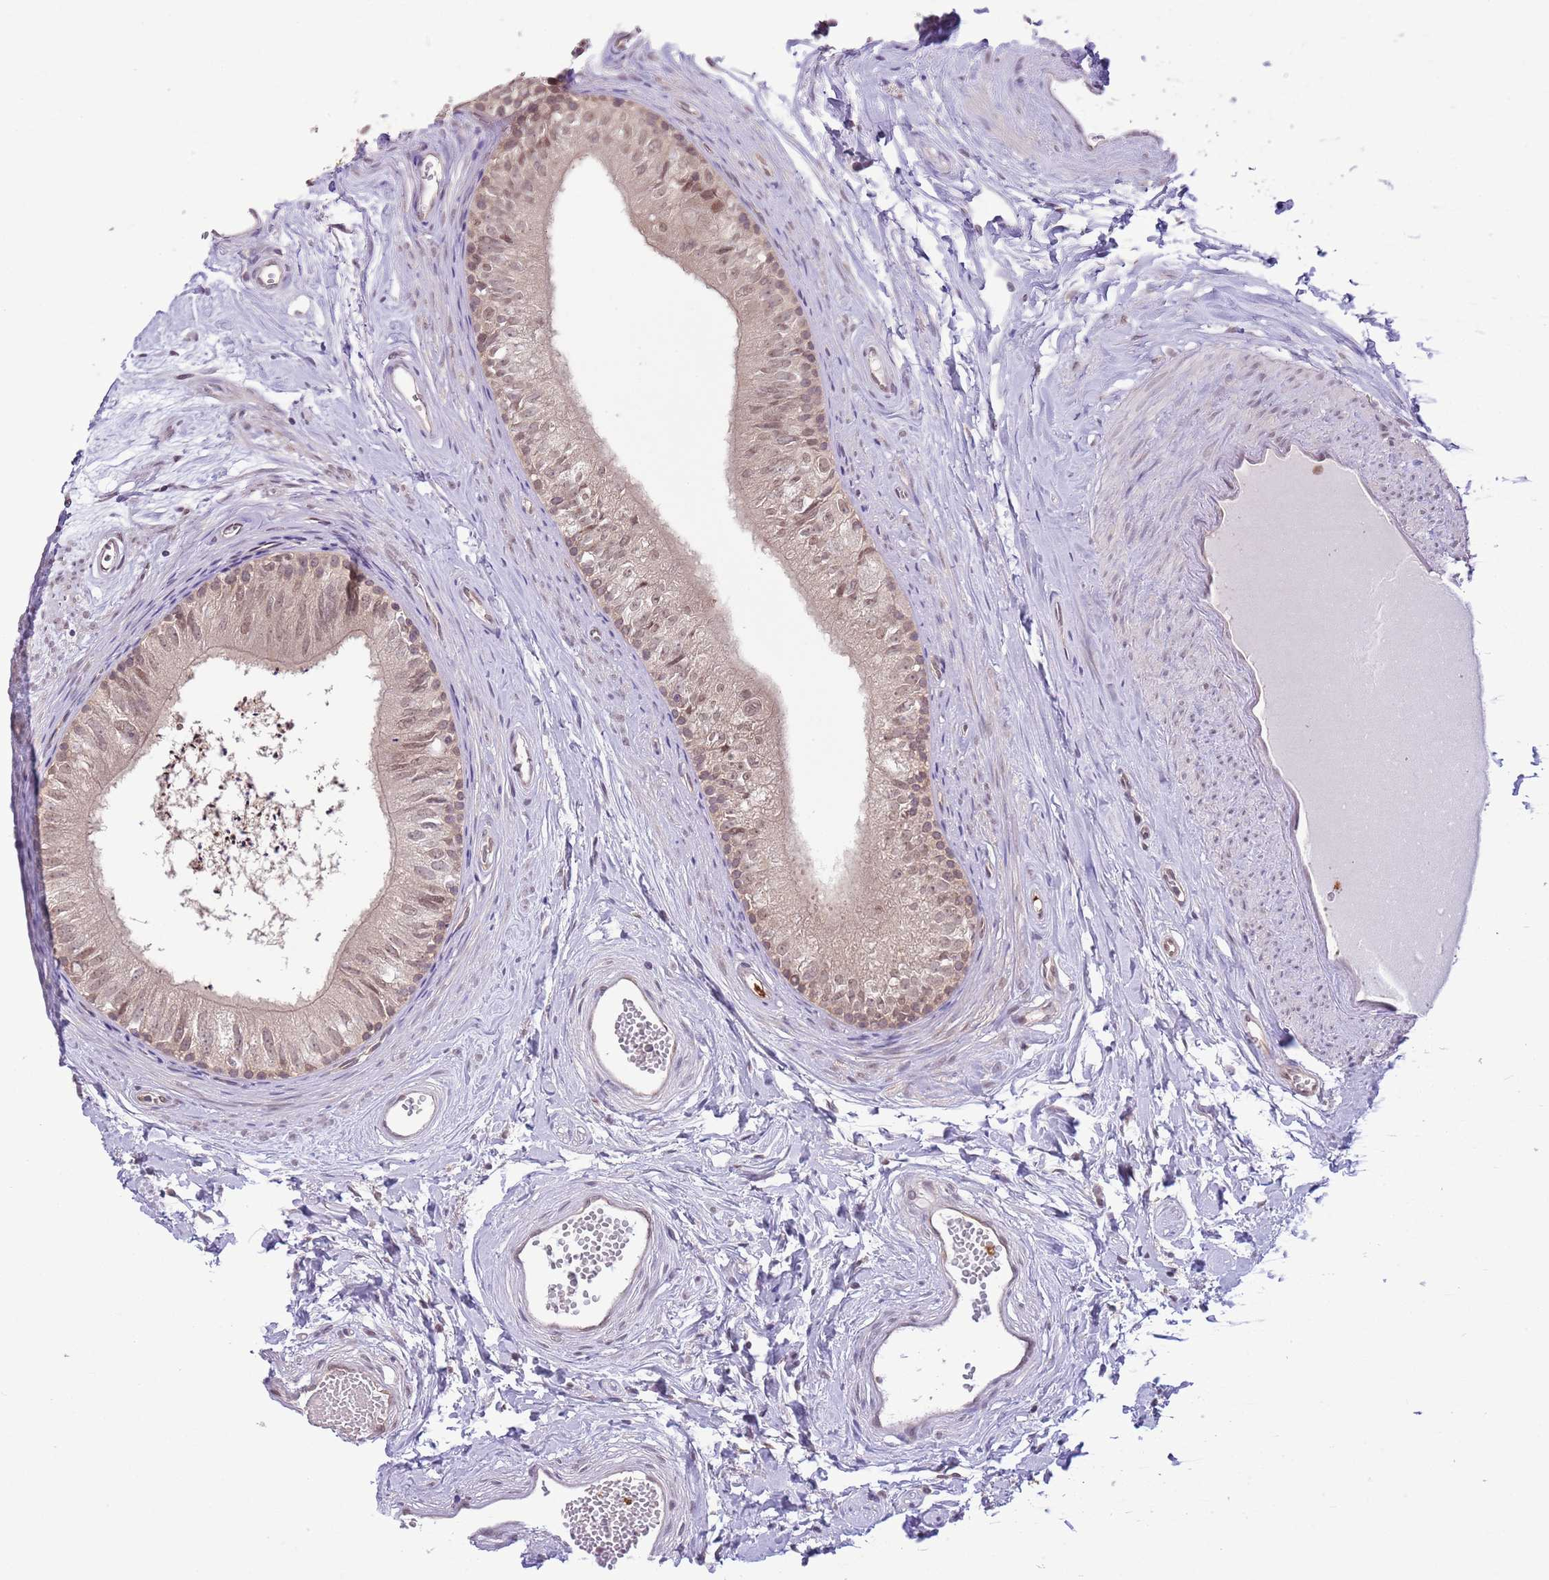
{"staining": {"intensity": "moderate", "quantity": ">75%", "location": "cytoplasmic/membranous,nuclear"}, "tissue": "epididymis", "cell_type": "Glandular cells", "image_type": "normal", "snomed": [{"axis": "morphology", "description": "Normal tissue, NOS"}, {"axis": "topography", "description": "Epididymis"}], "caption": "Protein staining of benign epididymis exhibits moderate cytoplasmic/membranous,nuclear positivity in approximately >75% of glandular cells. (DAB (3,3'-diaminobenzidine) = brown stain, brightfield microscopy at high magnification).", "gene": "AMIGO1", "patient": {"sex": "male", "age": 56}}